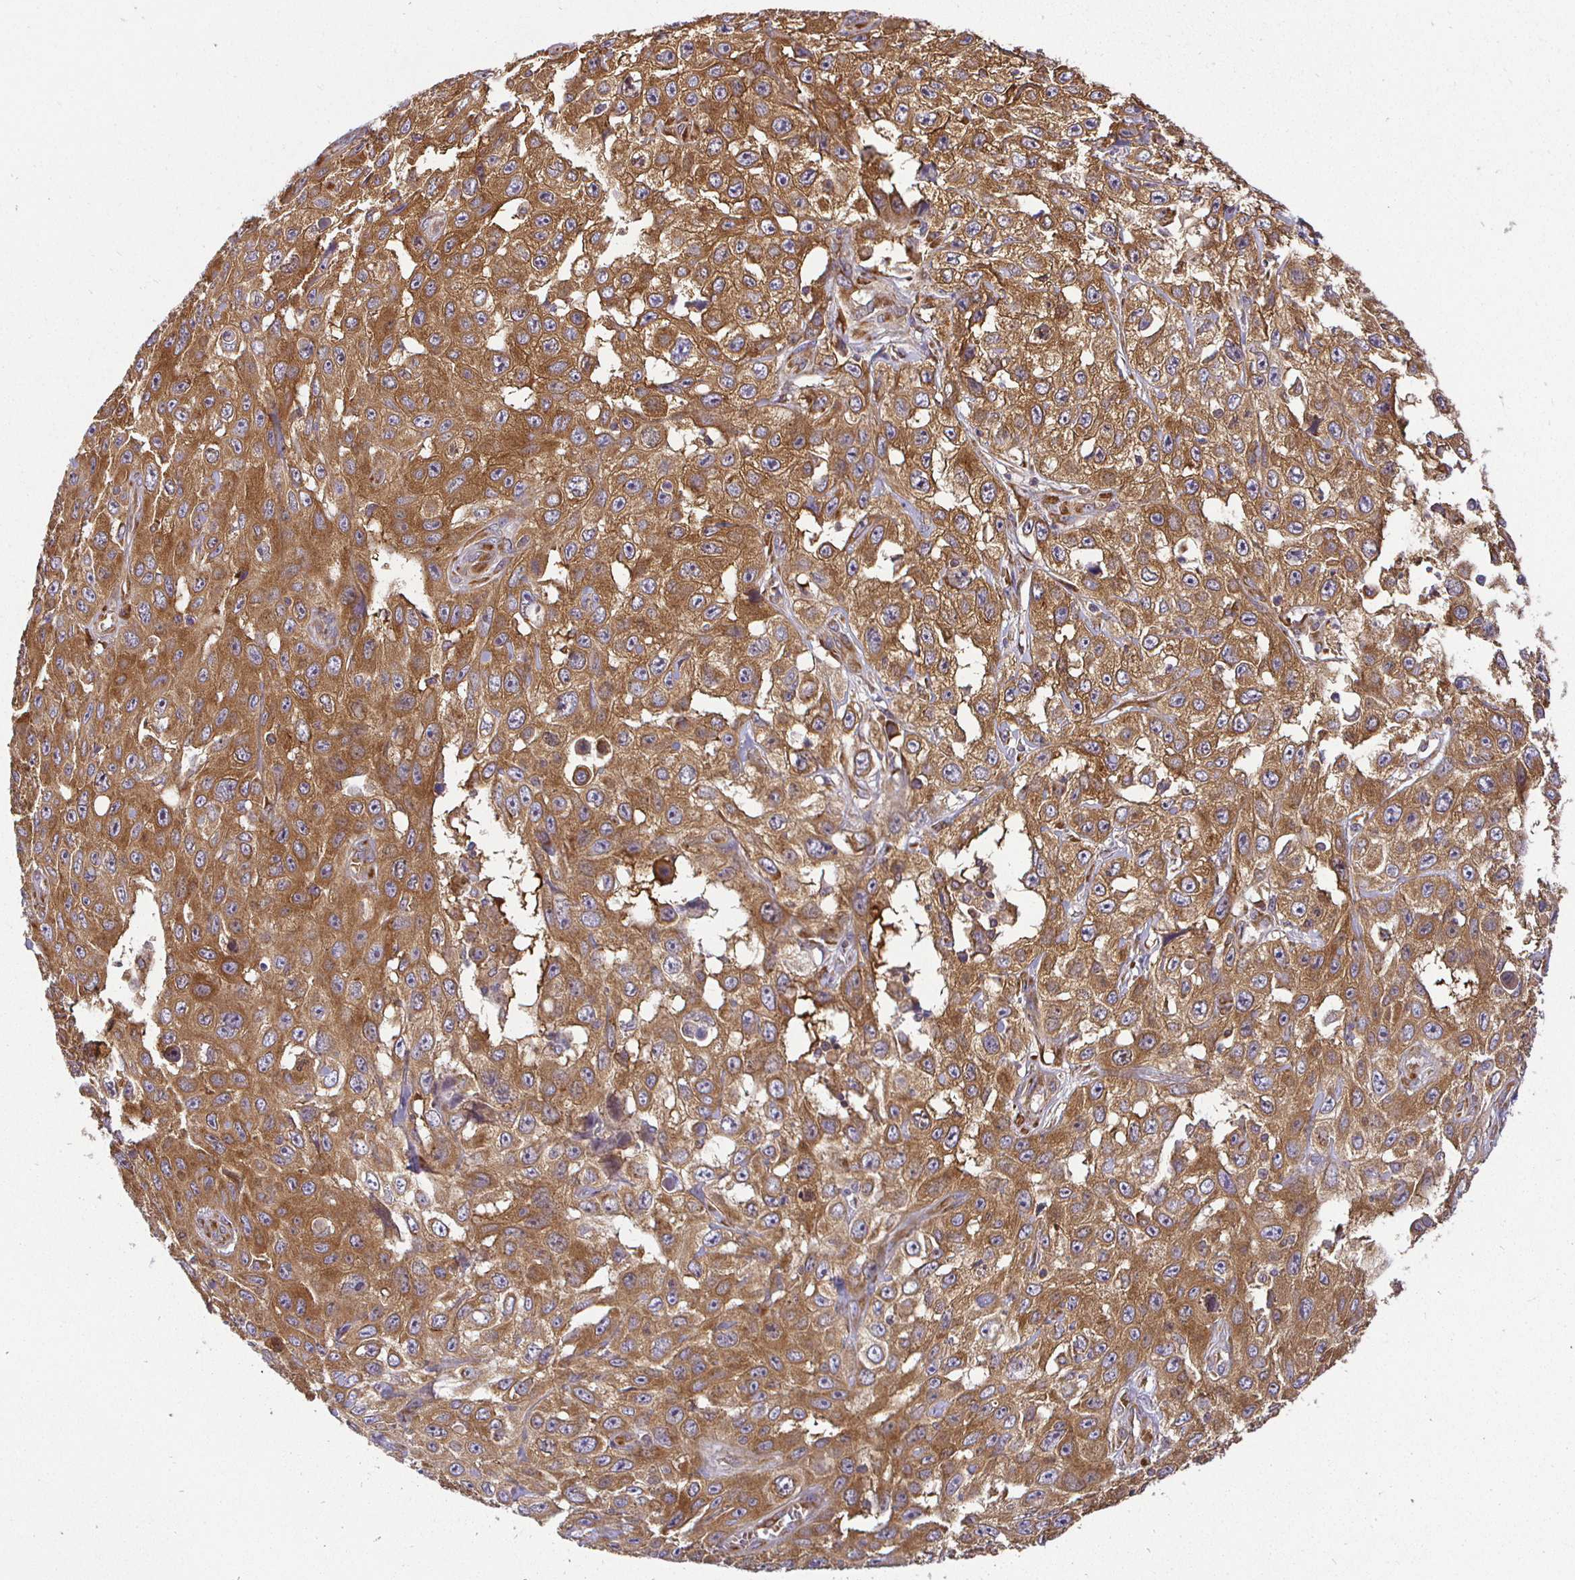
{"staining": {"intensity": "moderate", "quantity": ">75%", "location": "cytoplasmic/membranous"}, "tissue": "skin cancer", "cell_type": "Tumor cells", "image_type": "cancer", "snomed": [{"axis": "morphology", "description": "Squamous cell carcinoma, NOS"}, {"axis": "topography", "description": "Skin"}], "caption": "A high-resolution image shows immunohistochemistry (IHC) staining of skin cancer (squamous cell carcinoma), which exhibits moderate cytoplasmic/membranous staining in about >75% of tumor cells.", "gene": "IRAK1", "patient": {"sex": "male", "age": 82}}